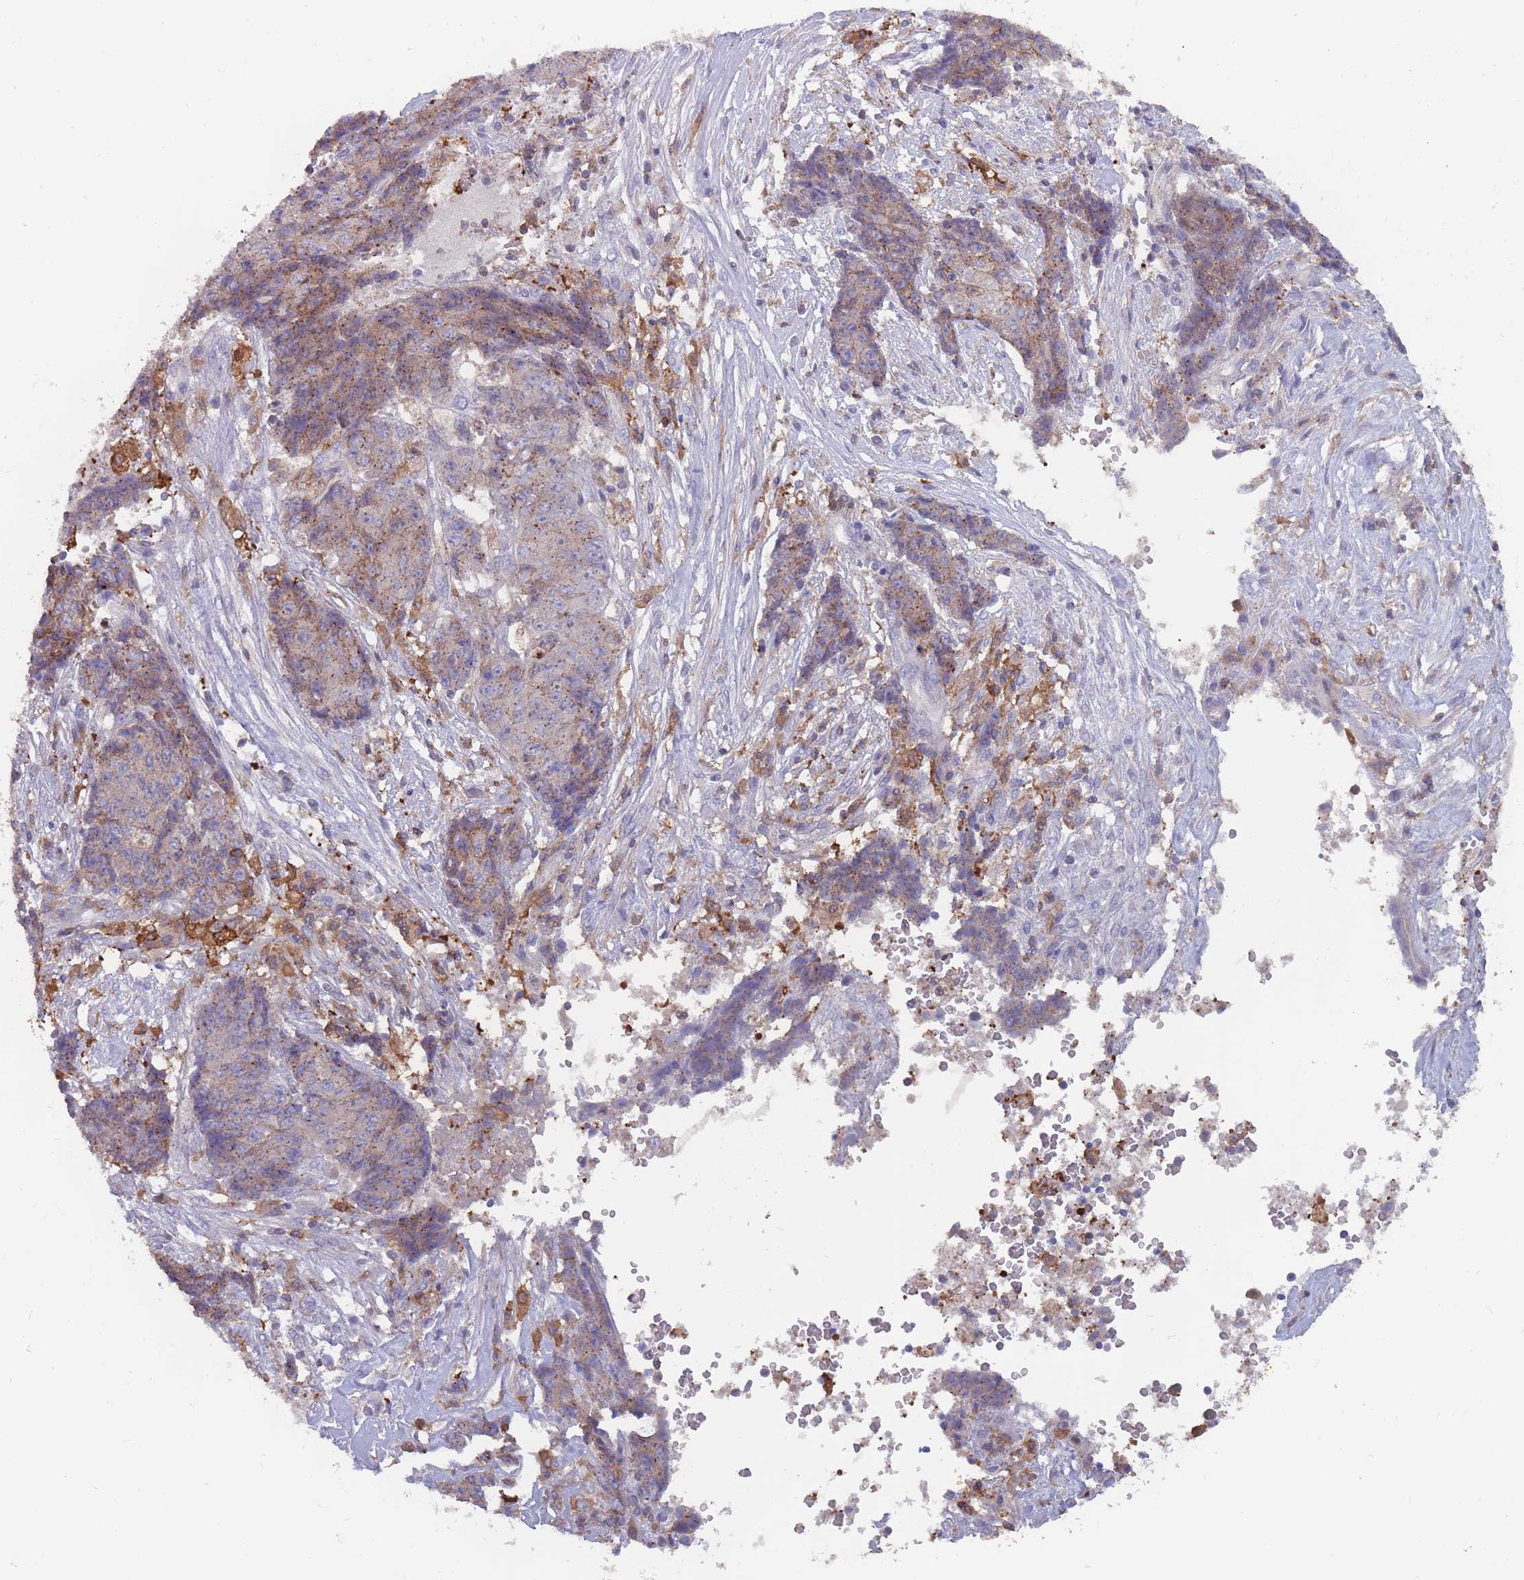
{"staining": {"intensity": "weak", "quantity": "<25%", "location": "cytoplasmic/membranous"}, "tissue": "ovarian cancer", "cell_type": "Tumor cells", "image_type": "cancer", "snomed": [{"axis": "morphology", "description": "Carcinoma, endometroid"}, {"axis": "topography", "description": "Ovary"}], "caption": "DAB immunohistochemical staining of human ovarian cancer reveals no significant staining in tumor cells. Brightfield microscopy of immunohistochemistry stained with DAB (brown) and hematoxylin (blue), captured at high magnification.", "gene": "CD33", "patient": {"sex": "female", "age": 42}}